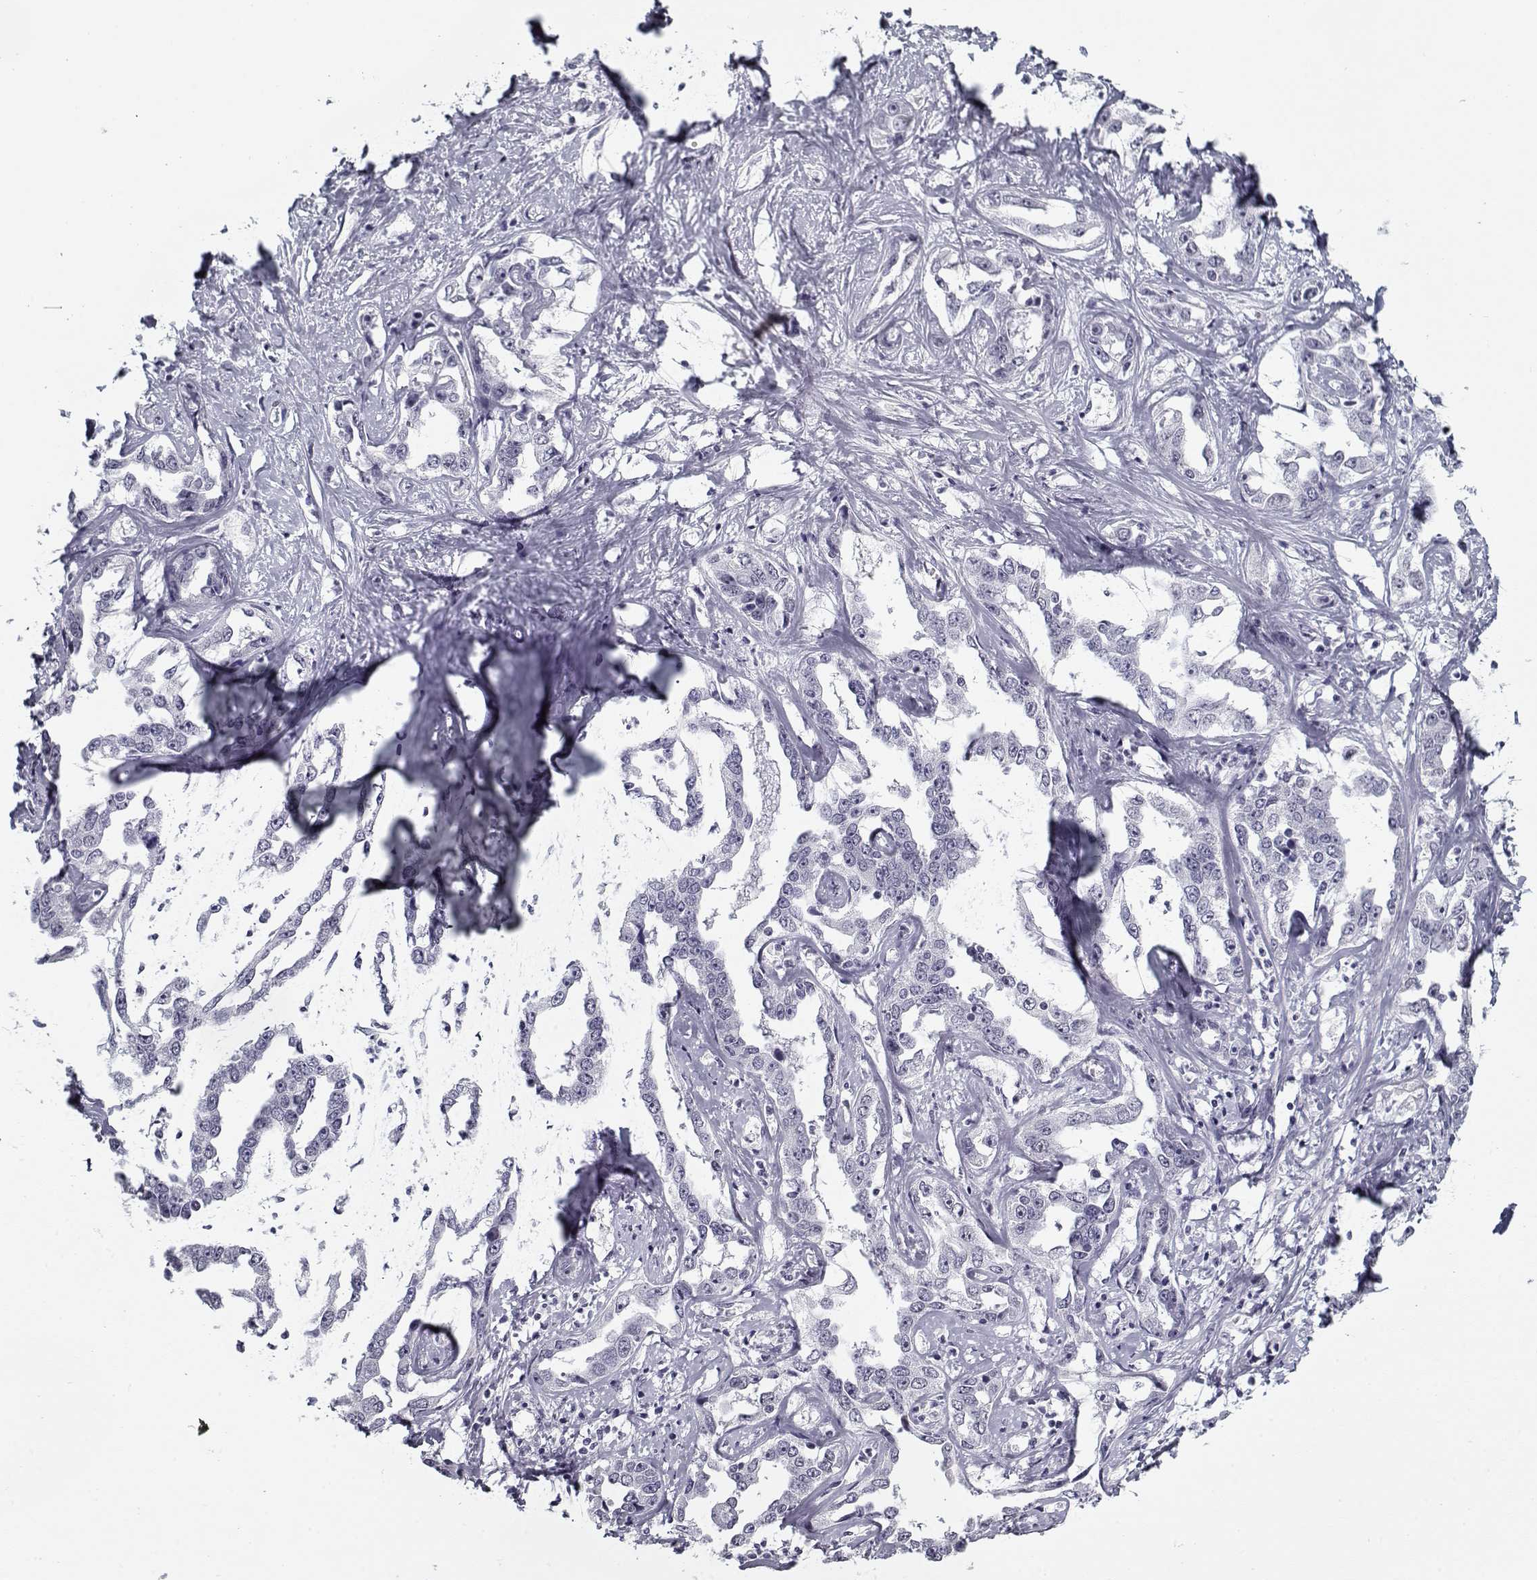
{"staining": {"intensity": "negative", "quantity": "none", "location": "none"}, "tissue": "liver cancer", "cell_type": "Tumor cells", "image_type": "cancer", "snomed": [{"axis": "morphology", "description": "Cholangiocarcinoma"}, {"axis": "topography", "description": "Liver"}], "caption": "Immunohistochemistry (IHC) histopathology image of liver cancer stained for a protein (brown), which reveals no expression in tumor cells.", "gene": "RNF32", "patient": {"sex": "male", "age": 59}}